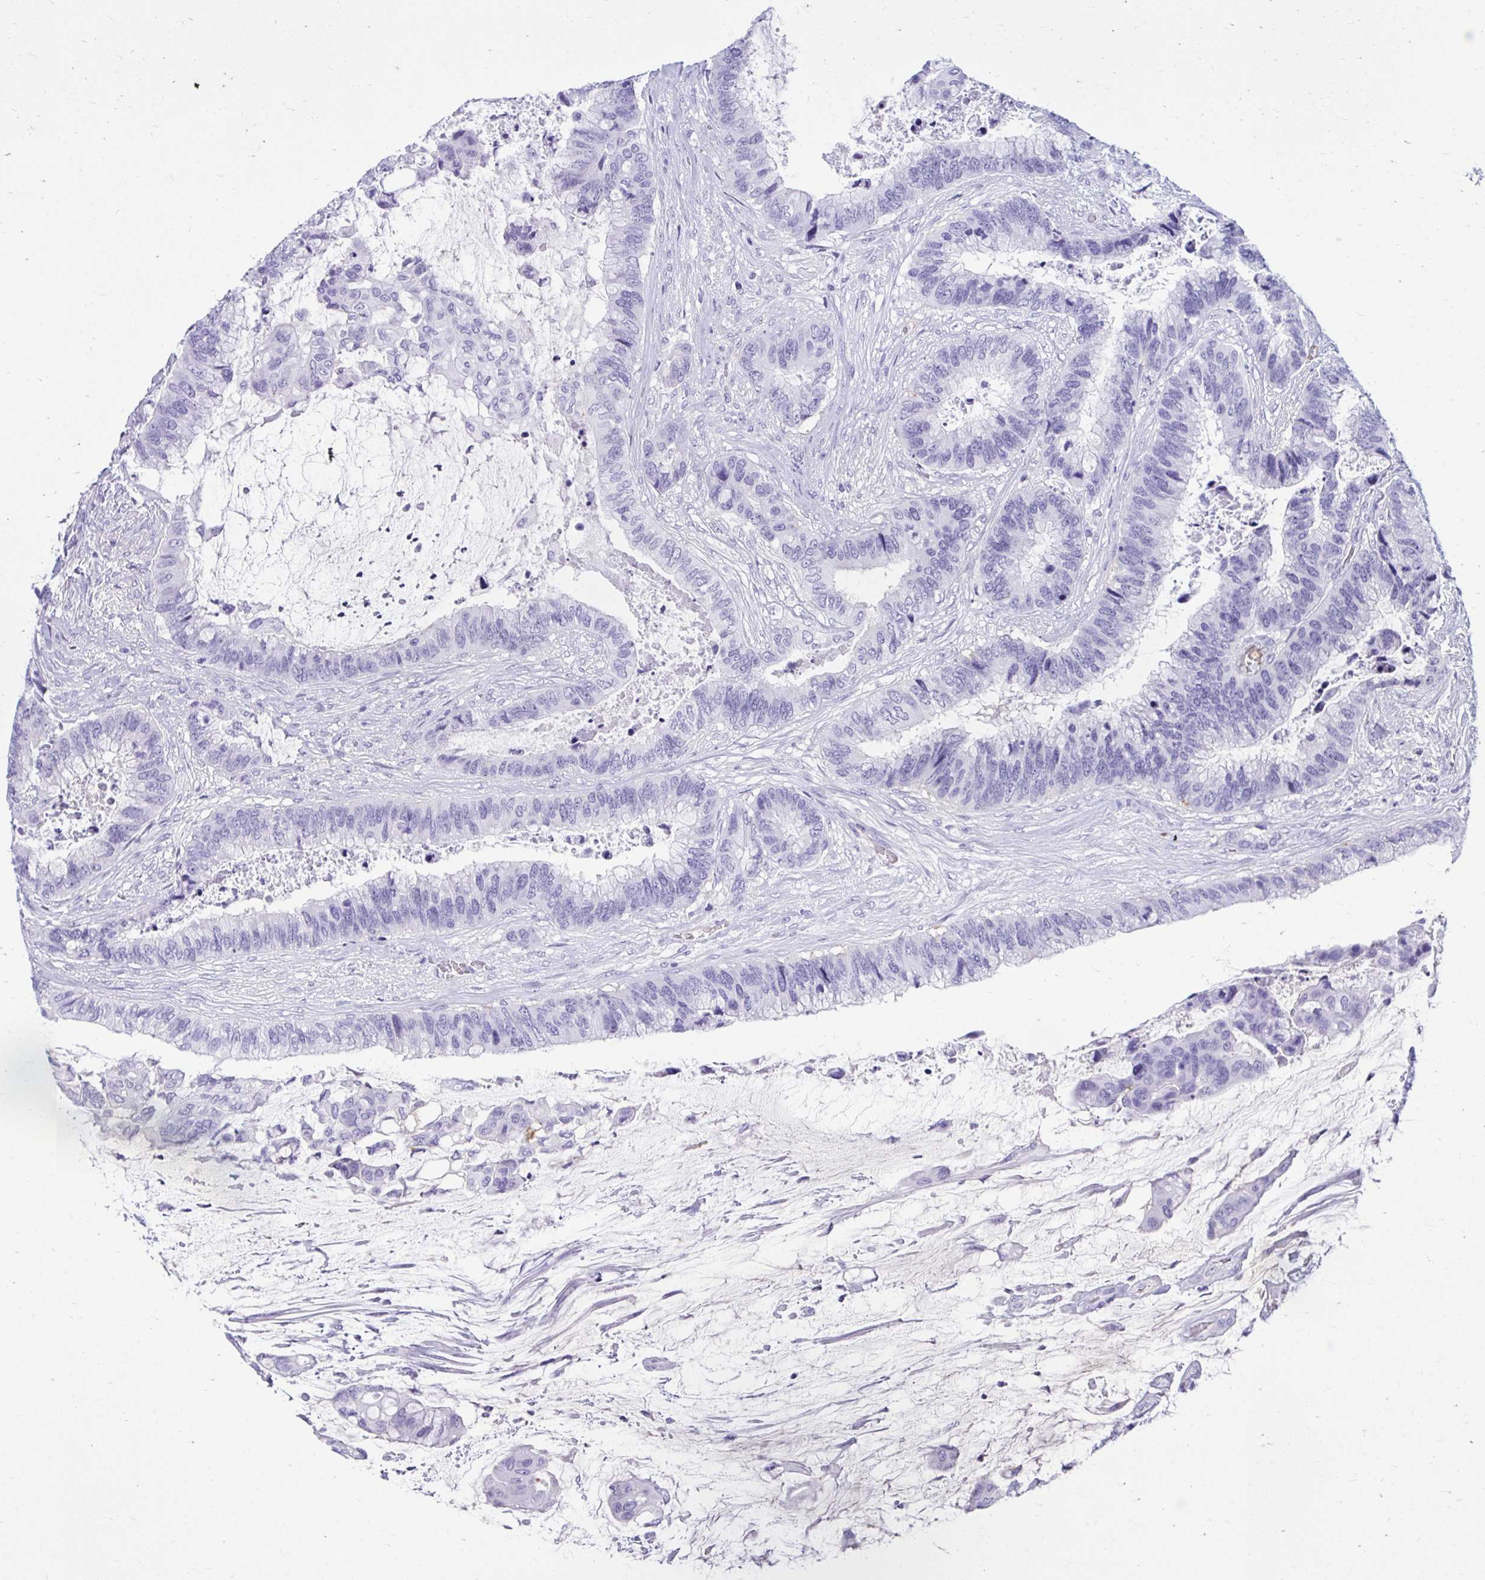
{"staining": {"intensity": "negative", "quantity": "none", "location": "none"}, "tissue": "colorectal cancer", "cell_type": "Tumor cells", "image_type": "cancer", "snomed": [{"axis": "morphology", "description": "Adenocarcinoma, NOS"}, {"axis": "topography", "description": "Rectum"}], "caption": "High power microscopy image of an immunohistochemistry (IHC) histopathology image of colorectal adenocarcinoma, revealing no significant expression in tumor cells.", "gene": "SMIM9", "patient": {"sex": "female", "age": 59}}